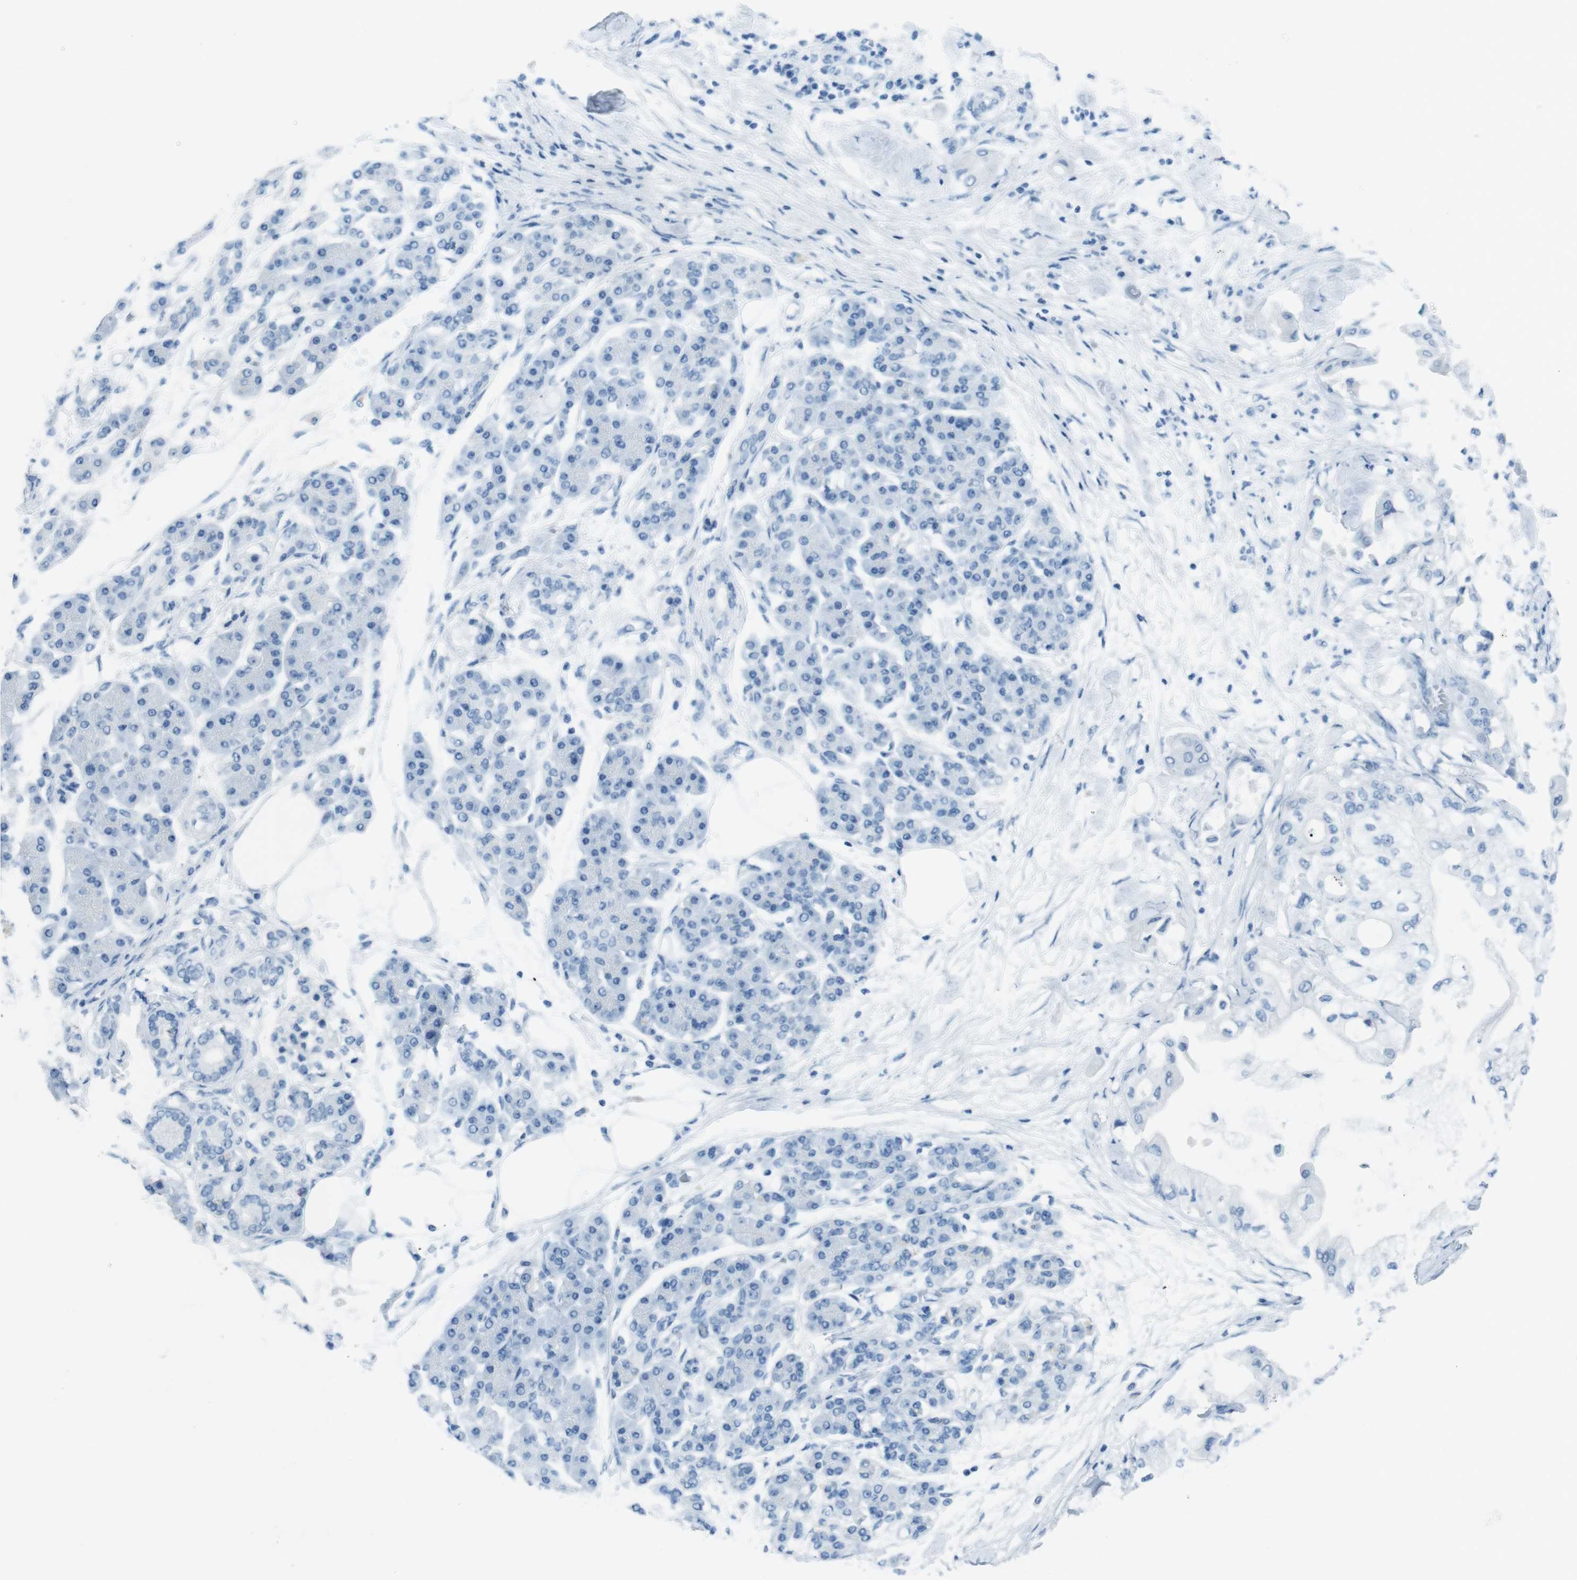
{"staining": {"intensity": "negative", "quantity": "none", "location": "none"}, "tissue": "pancreatic cancer", "cell_type": "Tumor cells", "image_type": "cancer", "snomed": [{"axis": "morphology", "description": "Adenocarcinoma, NOS"}, {"axis": "morphology", "description": "Adenocarcinoma, metastatic, NOS"}, {"axis": "topography", "description": "Lymph node"}, {"axis": "topography", "description": "Pancreas"}, {"axis": "topography", "description": "Duodenum"}], "caption": "A photomicrograph of human pancreatic cancer is negative for staining in tumor cells. (DAB (3,3'-diaminobenzidine) IHC, high magnification).", "gene": "TMEM207", "patient": {"sex": "female", "age": 64}}